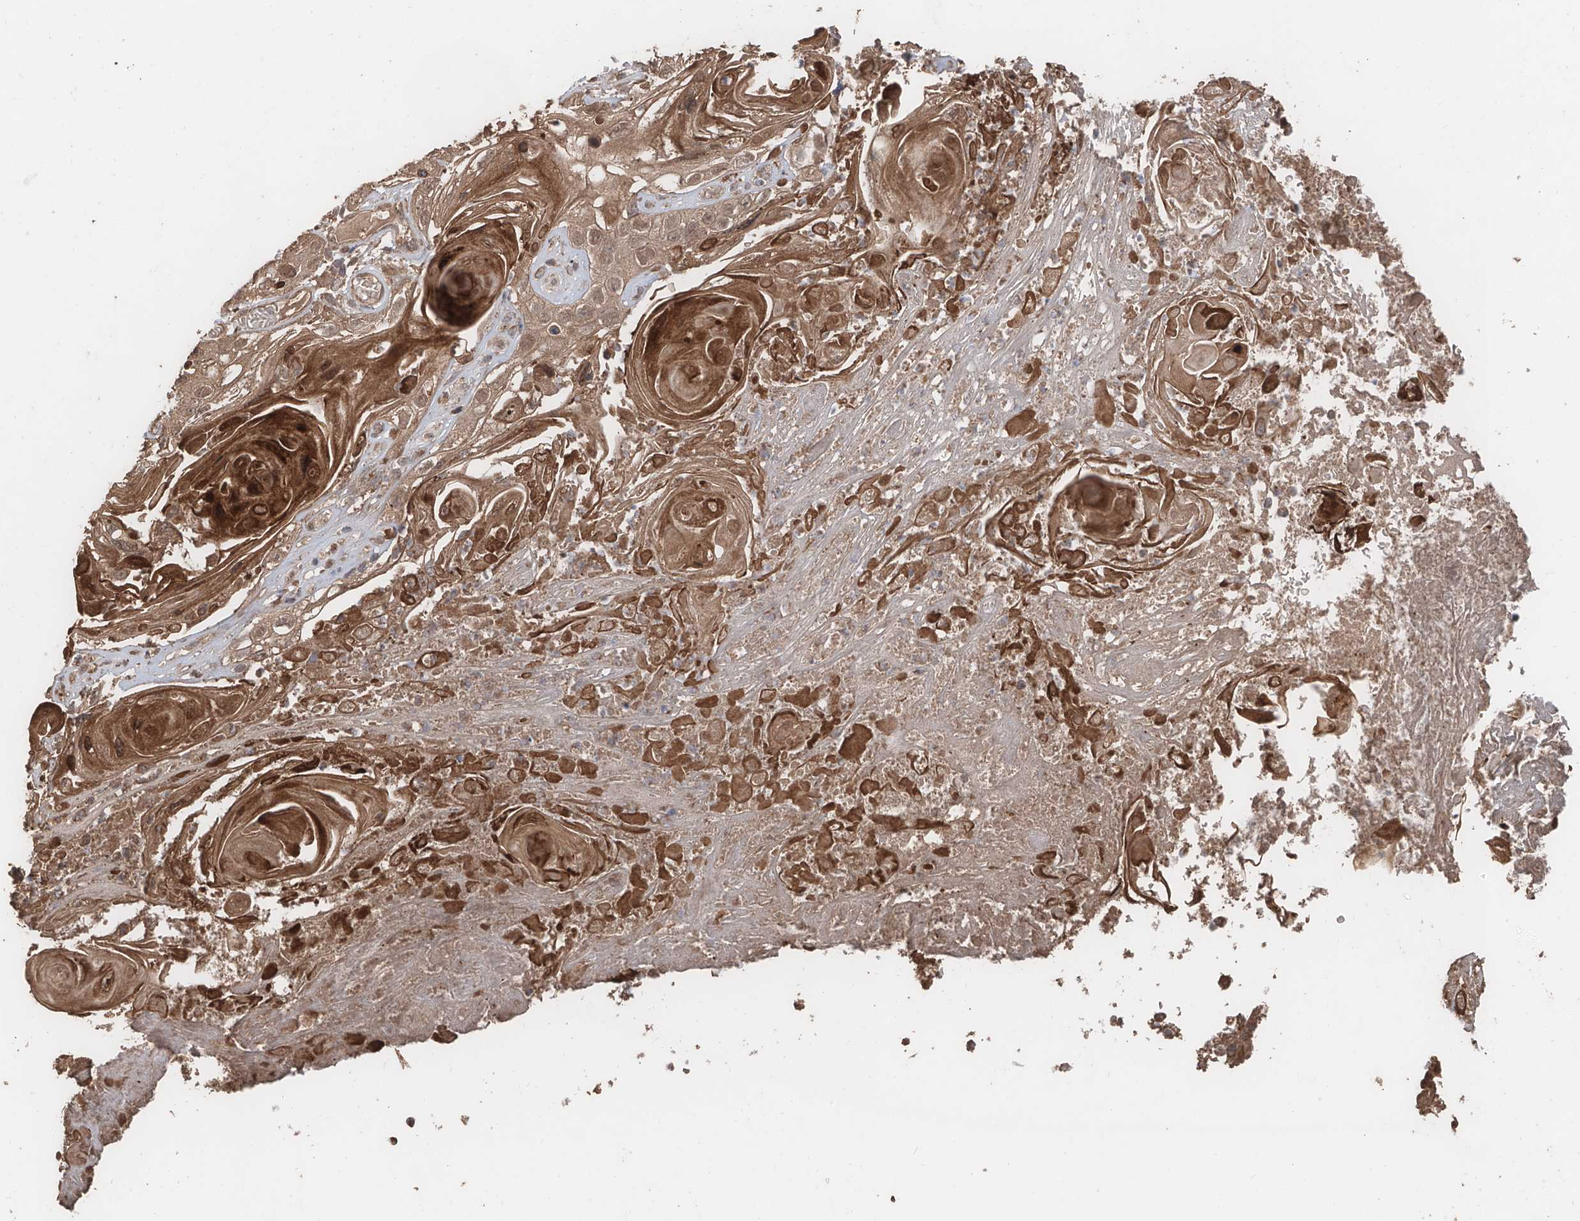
{"staining": {"intensity": "moderate", "quantity": ">75%", "location": "cytoplasmic/membranous,nuclear"}, "tissue": "skin cancer", "cell_type": "Tumor cells", "image_type": "cancer", "snomed": [{"axis": "morphology", "description": "Squamous cell carcinoma, NOS"}, {"axis": "topography", "description": "Skin"}], "caption": "The micrograph shows immunohistochemical staining of skin squamous cell carcinoma. There is moderate cytoplasmic/membranous and nuclear expression is identified in approximately >75% of tumor cells.", "gene": "FAM135A", "patient": {"sex": "male", "age": 55}}